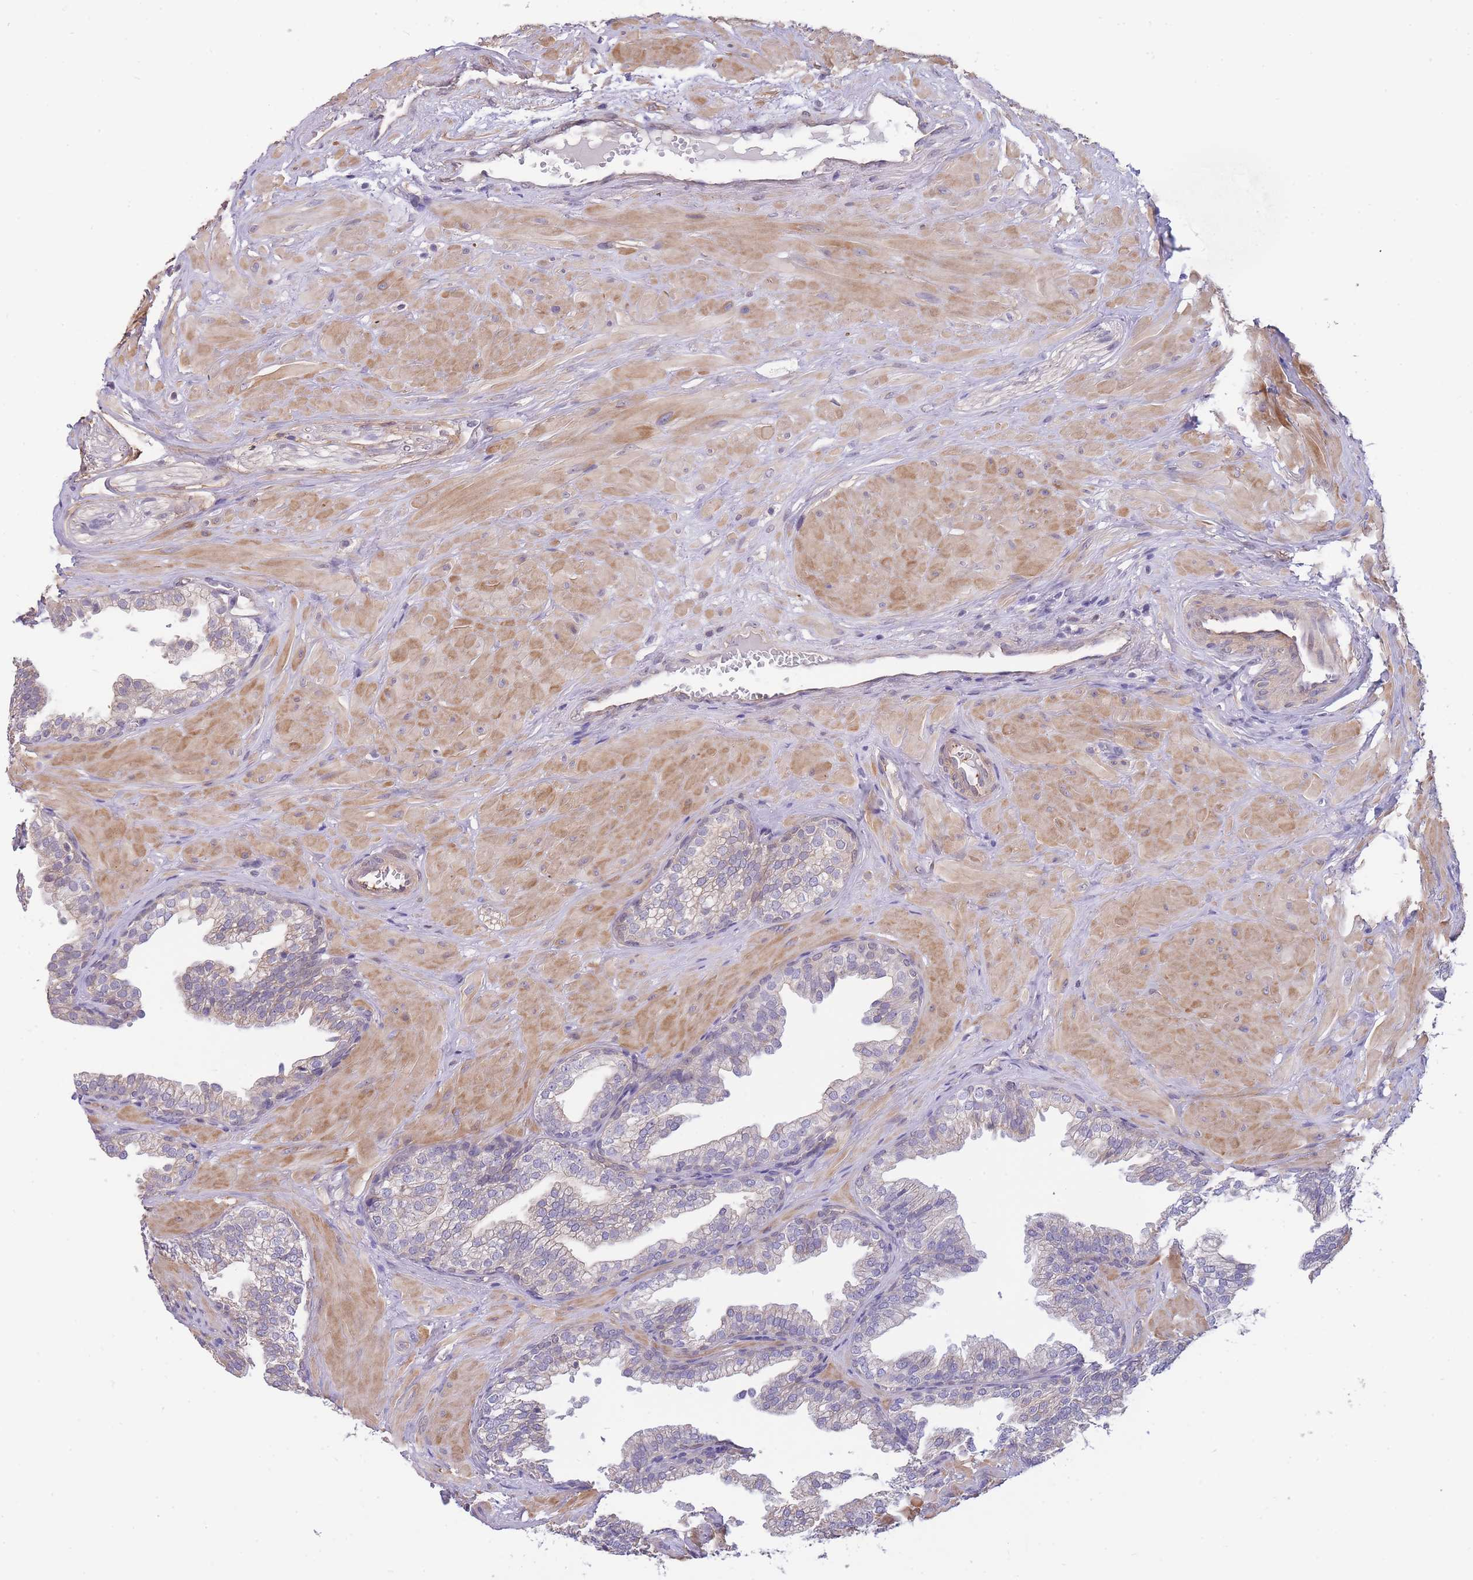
{"staining": {"intensity": "negative", "quantity": "none", "location": "none"}, "tissue": "prostate", "cell_type": "Glandular cells", "image_type": "normal", "snomed": [{"axis": "morphology", "description": "Normal tissue, NOS"}, {"axis": "topography", "description": "Prostate"}, {"axis": "topography", "description": "Peripheral nerve tissue"}], "caption": "Glandular cells show no significant staining in normal prostate. (DAB immunohistochemistry with hematoxylin counter stain).", "gene": "SMC6", "patient": {"sex": "male", "age": 55}}